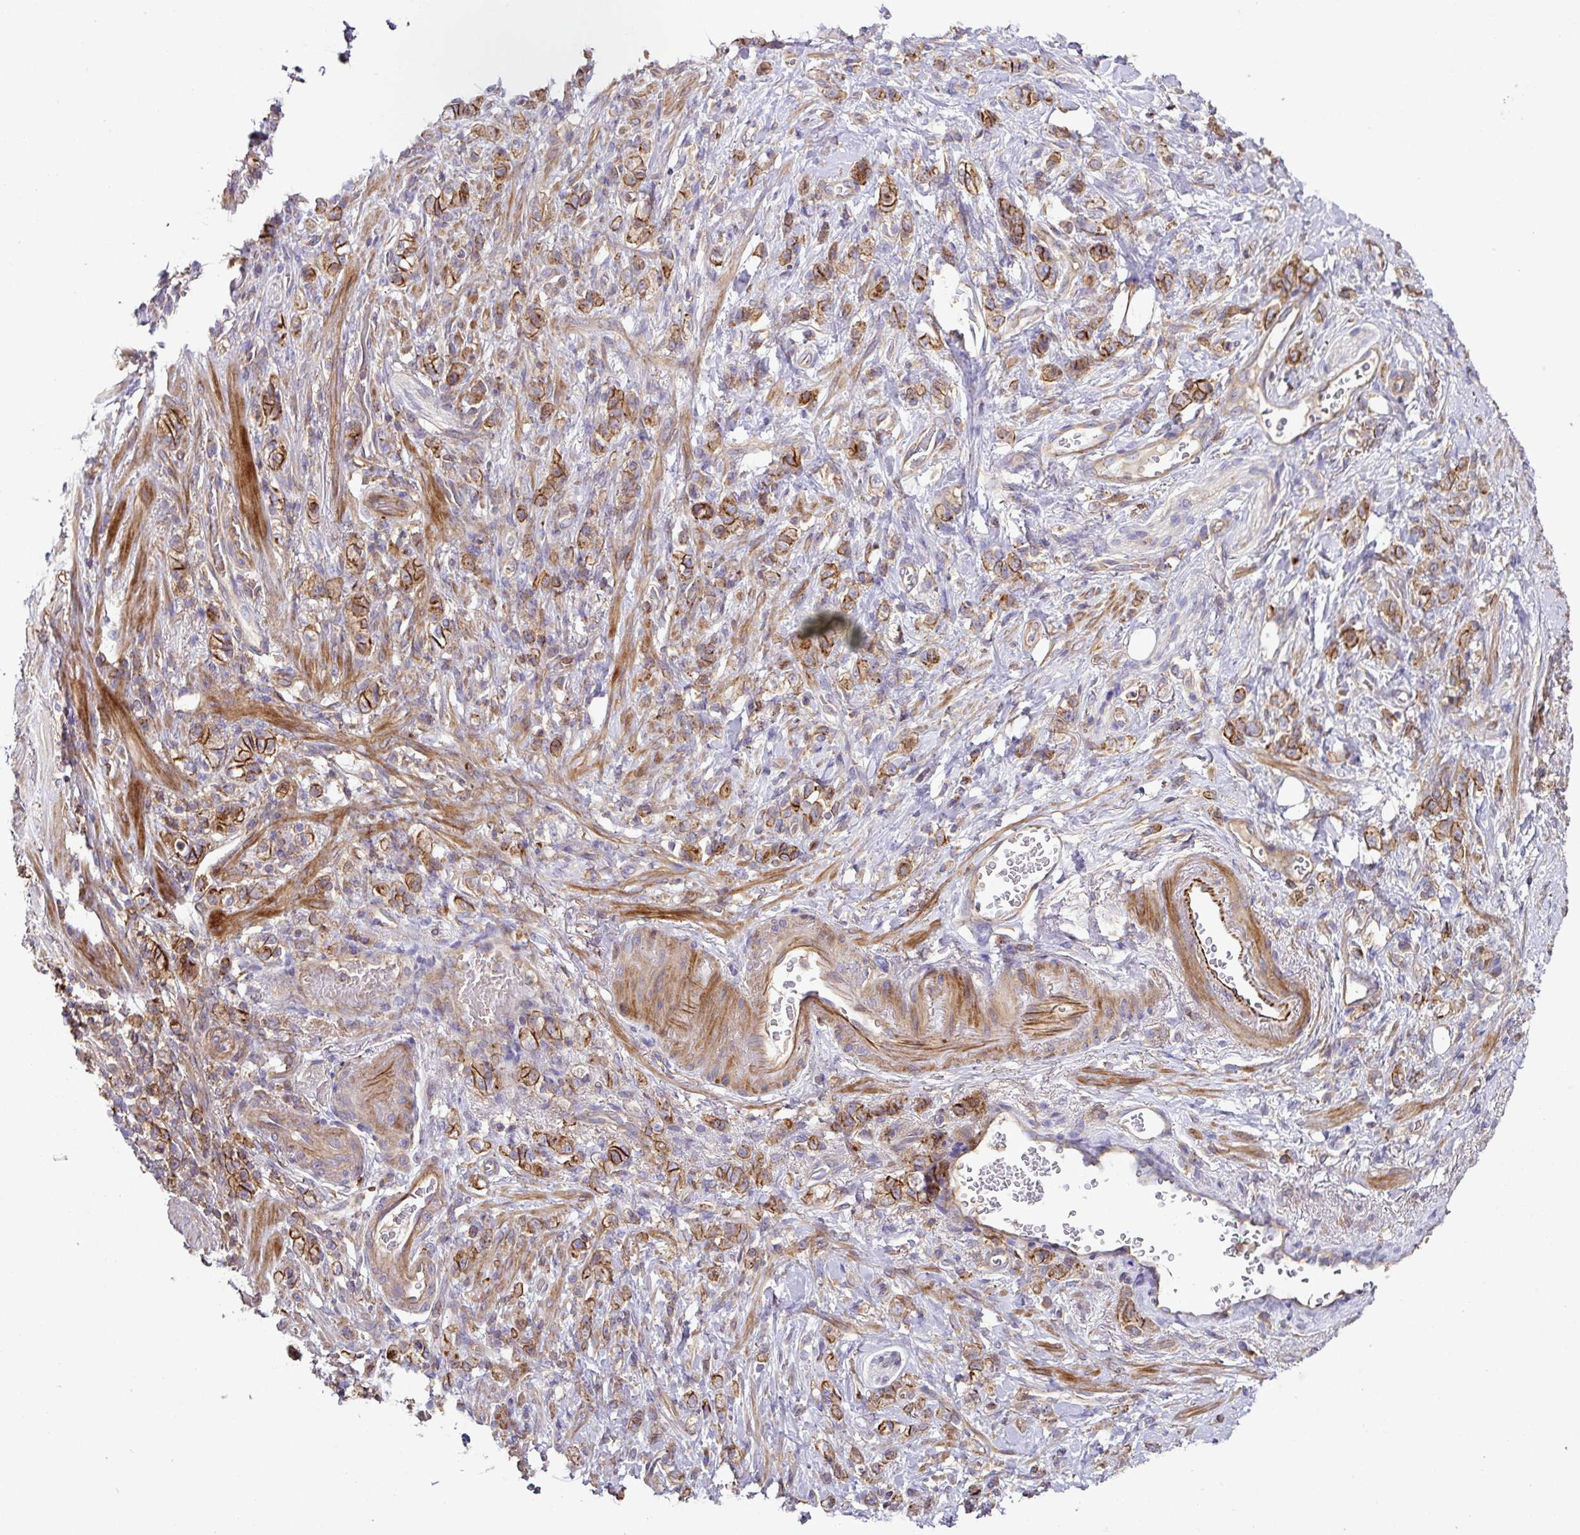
{"staining": {"intensity": "moderate", "quantity": ">75%", "location": "cytoplasmic/membranous"}, "tissue": "stomach cancer", "cell_type": "Tumor cells", "image_type": "cancer", "snomed": [{"axis": "morphology", "description": "Adenocarcinoma, NOS"}, {"axis": "topography", "description": "Stomach"}], "caption": "Stomach adenocarcinoma stained with immunohistochemistry displays moderate cytoplasmic/membranous staining in approximately >75% of tumor cells.", "gene": "RIC1", "patient": {"sex": "male", "age": 77}}